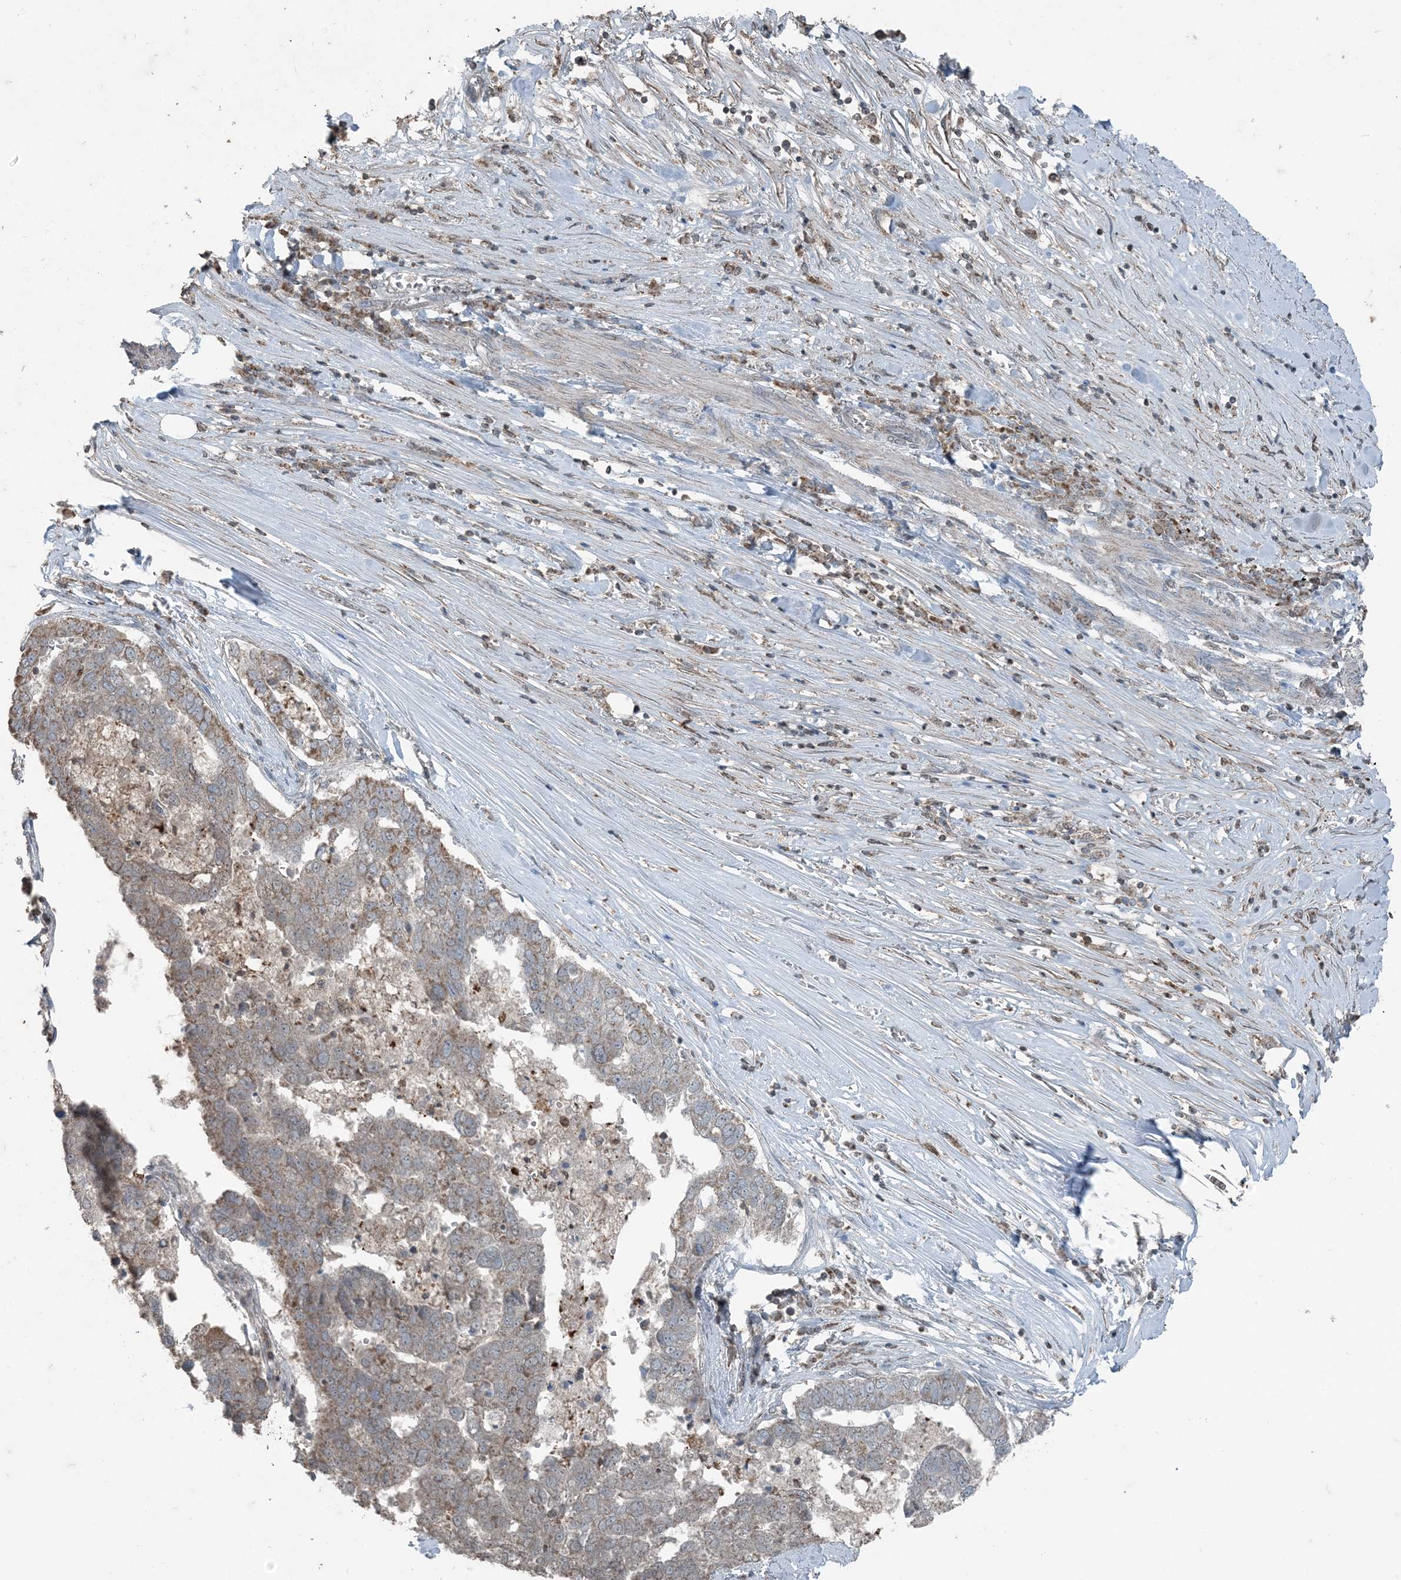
{"staining": {"intensity": "weak", "quantity": "25%-75%", "location": "cytoplasmic/membranous"}, "tissue": "pancreatic cancer", "cell_type": "Tumor cells", "image_type": "cancer", "snomed": [{"axis": "morphology", "description": "Adenocarcinoma, NOS"}, {"axis": "topography", "description": "Pancreas"}], "caption": "Immunohistochemistry photomicrograph of neoplastic tissue: human pancreatic cancer (adenocarcinoma) stained using immunohistochemistry displays low levels of weak protein expression localized specifically in the cytoplasmic/membranous of tumor cells, appearing as a cytoplasmic/membranous brown color.", "gene": "GNL1", "patient": {"sex": "female", "age": 61}}